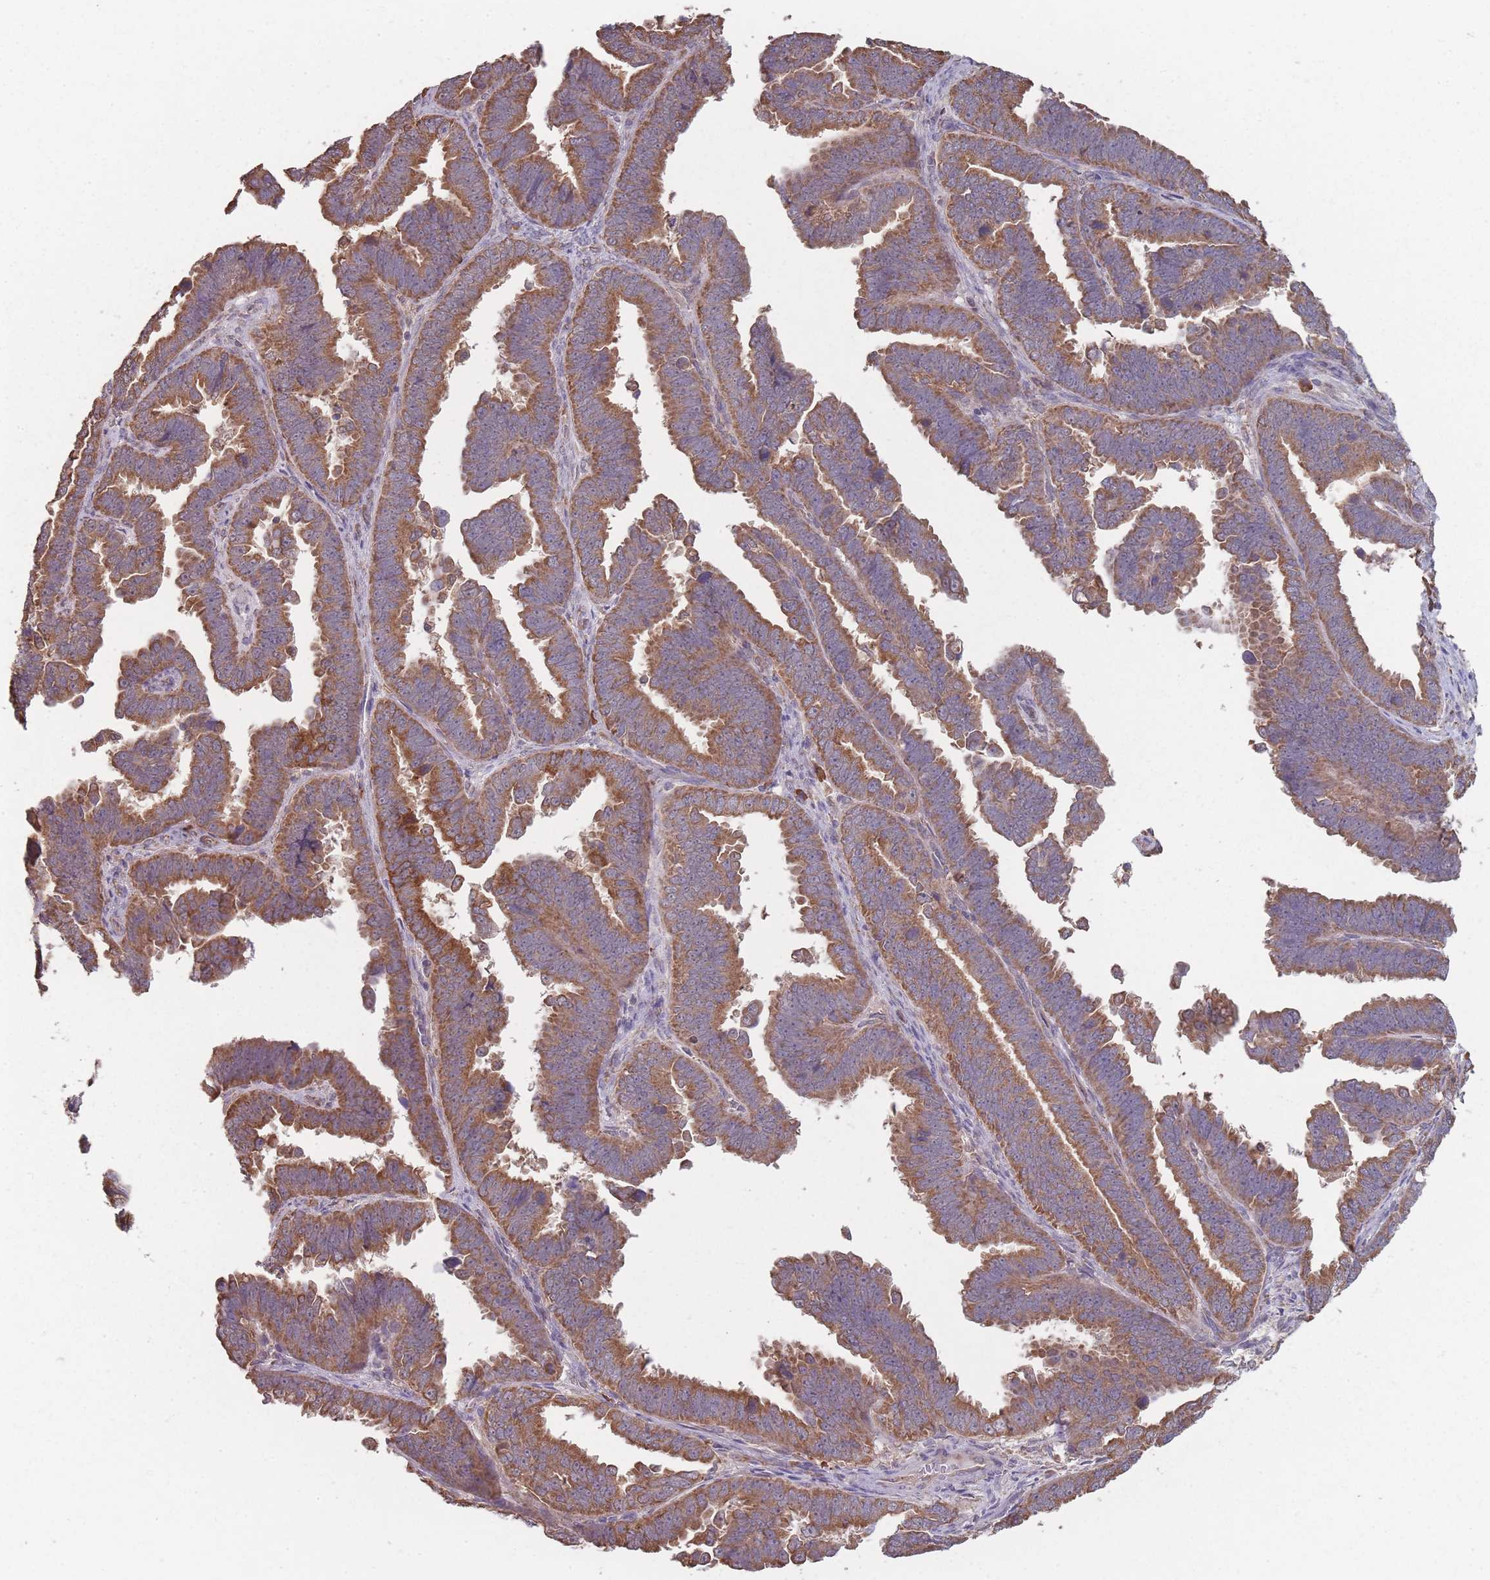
{"staining": {"intensity": "moderate", "quantity": ">75%", "location": "cytoplasmic/membranous"}, "tissue": "endometrial cancer", "cell_type": "Tumor cells", "image_type": "cancer", "snomed": [{"axis": "morphology", "description": "Adenocarcinoma, NOS"}, {"axis": "topography", "description": "Endometrium"}], "caption": "This photomicrograph reveals immunohistochemistry (IHC) staining of adenocarcinoma (endometrial), with medium moderate cytoplasmic/membranous positivity in about >75% of tumor cells.", "gene": "SANBR", "patient": {"sex": "female", "age": 75}}